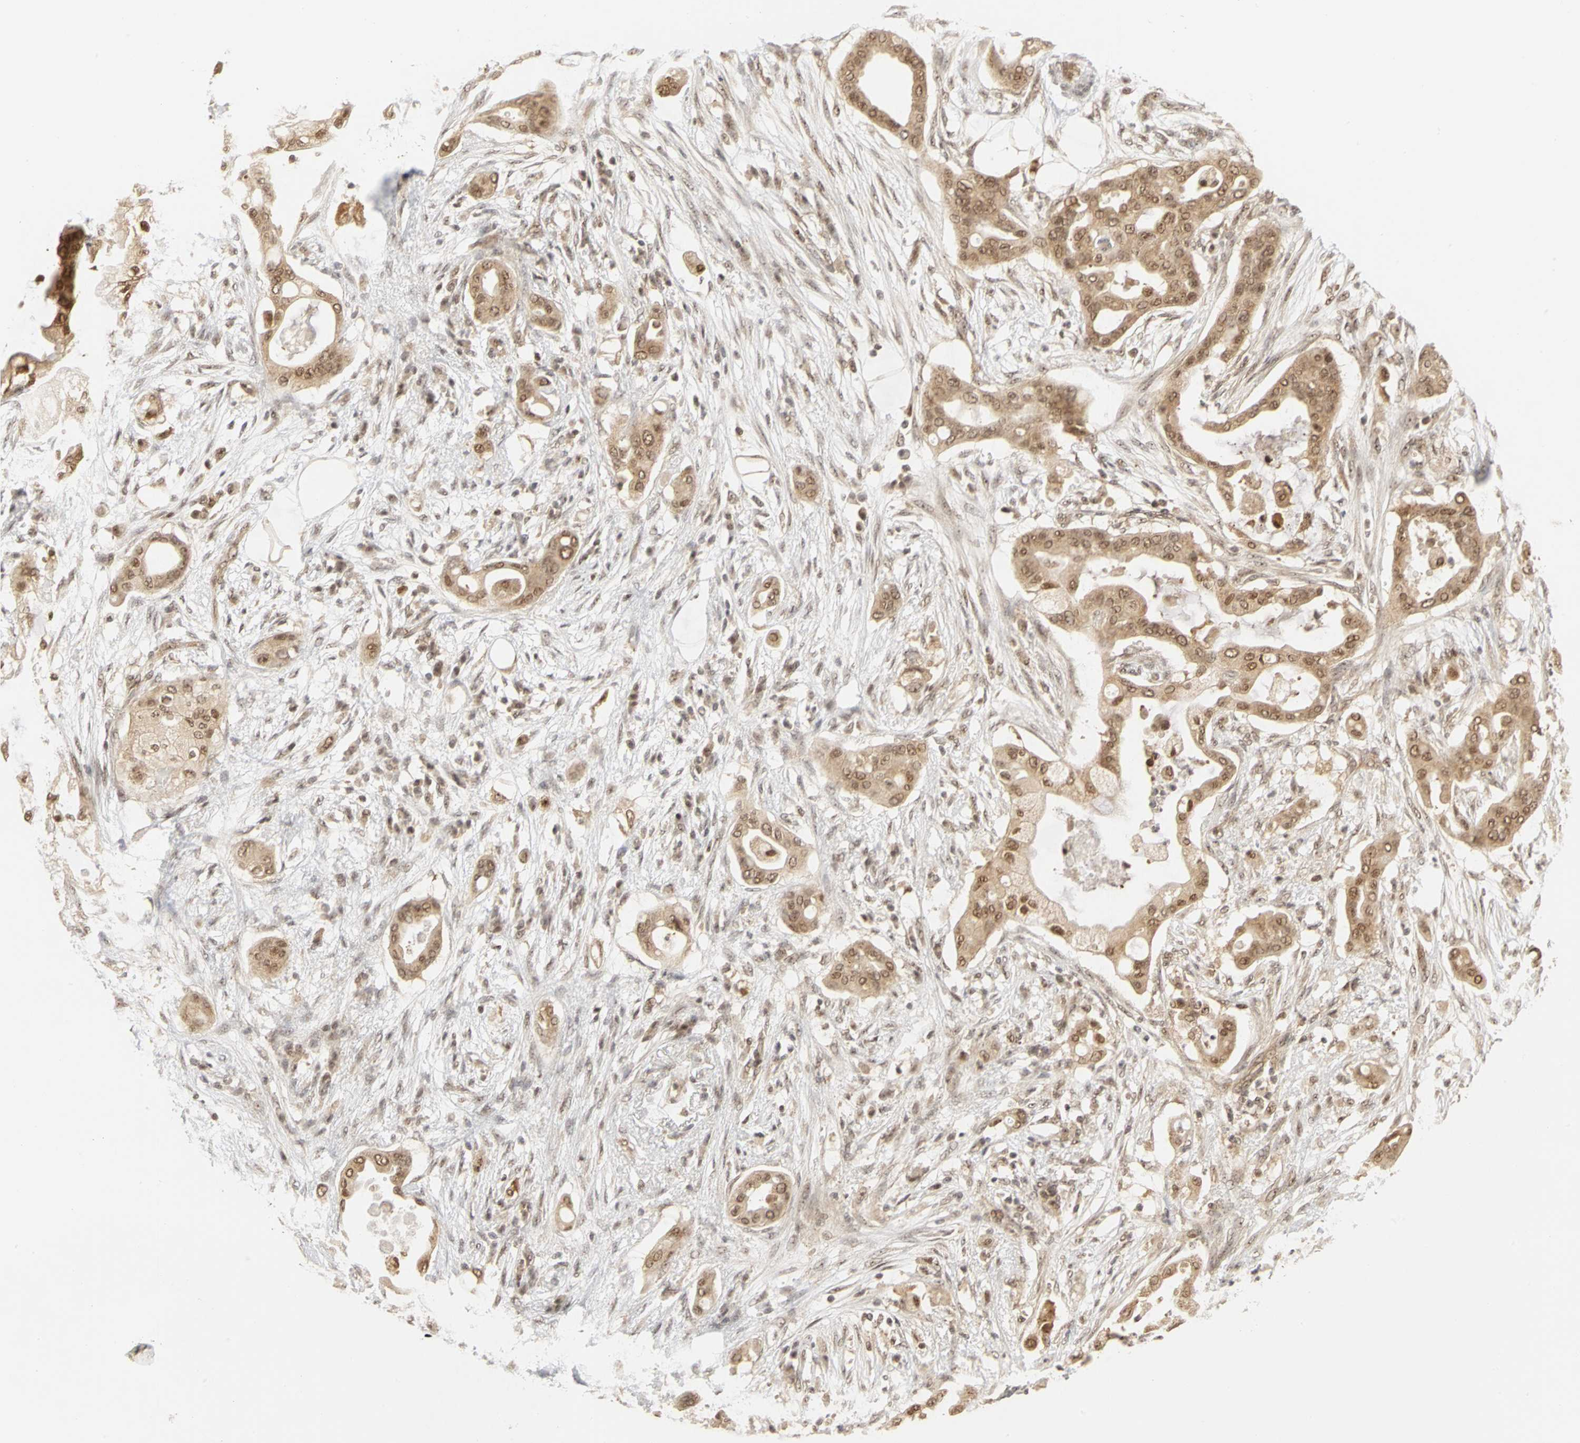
{"staining": {"intensity": "moderate", "quantity": ">75%", "location": "cytoplasmic/membranous,nuclear"}, "tissue": "pancreatic cancer", "cell_type": "Tumor cells", "image_type": "cancer", "snomed": [{"axis": "morphology", "description": "Adenocarcinoma, NOS"}, {"axis": "morphology", "description": "Adenocarcinoma, metastatic, NOS"}, {"axis": "topography", "description": "Lymph node"}, {"axis": "topography", "description": "Pancreas"}, {"axis": "topography", "description": "Duodenum"}], "caption": "The micrograph reveals a brown stain indicating the presence of a protein in the cytoplasmic/membranous and nuclear of tumor cells in pancreatic cancer (adenocarcinoma).", "gene": "CSNK2B", "patient": {"sex": "female", "age": 64}}